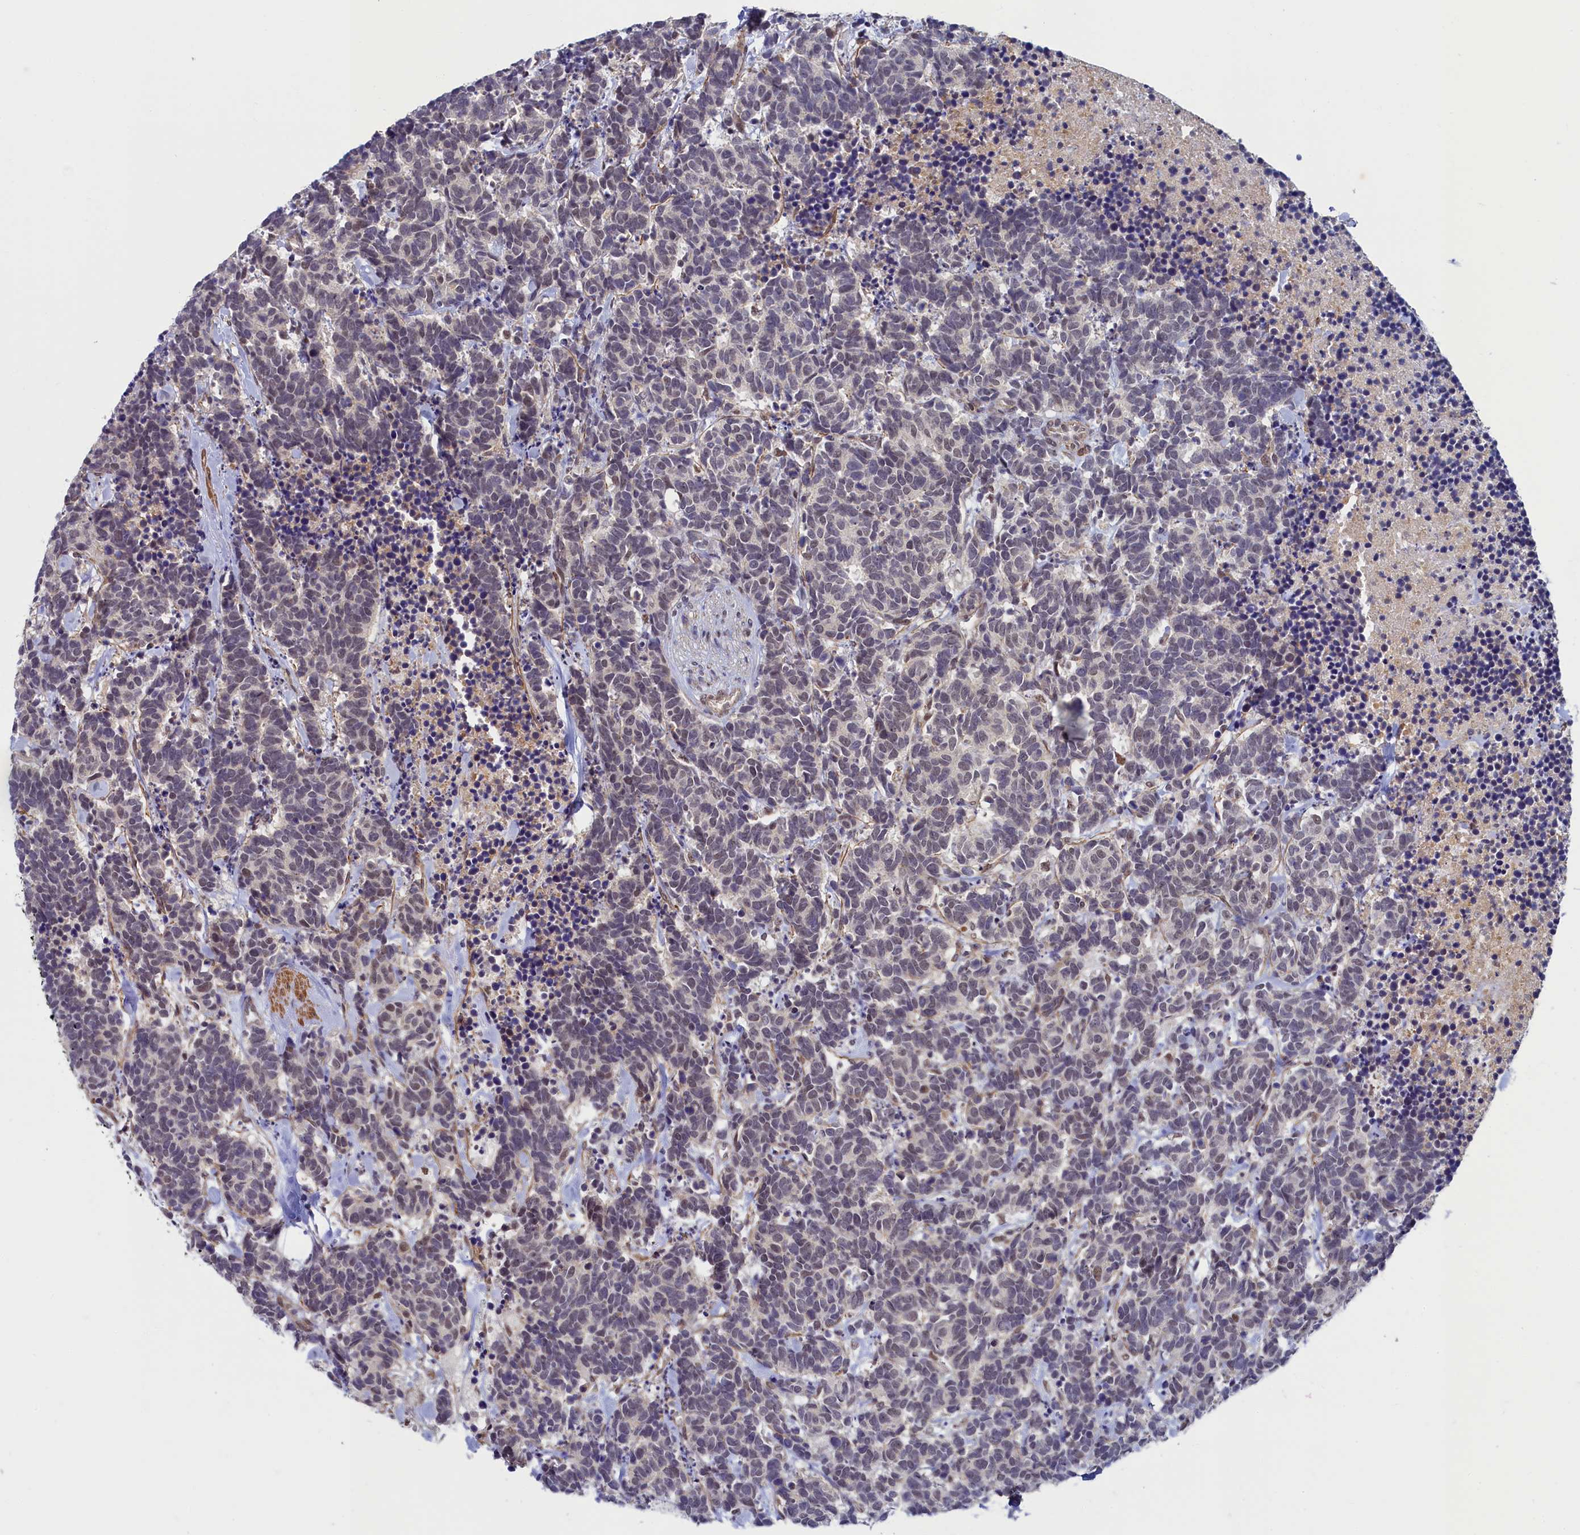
{"staining": {"intensity": "weak", "quantity": "<25%", "location": "nuclear"}, "tissue": "carcinoid", "cell_type": "Tumor cells", "image_type": "cancer", "snomed": [{"axis": "morphology", "description": "Carcinoma, NOS"}, {"axis": "morphology", "description": "Carcinoid, malignant, NOS"}, {"axis": "topography", "description": "Prostate"}], "caption": "Carcinoid stained for a protein using IHC demonstrates no positivity tumor cells.", "gene": "INTS14", "patient": {"sex": "male", "age": 57}}